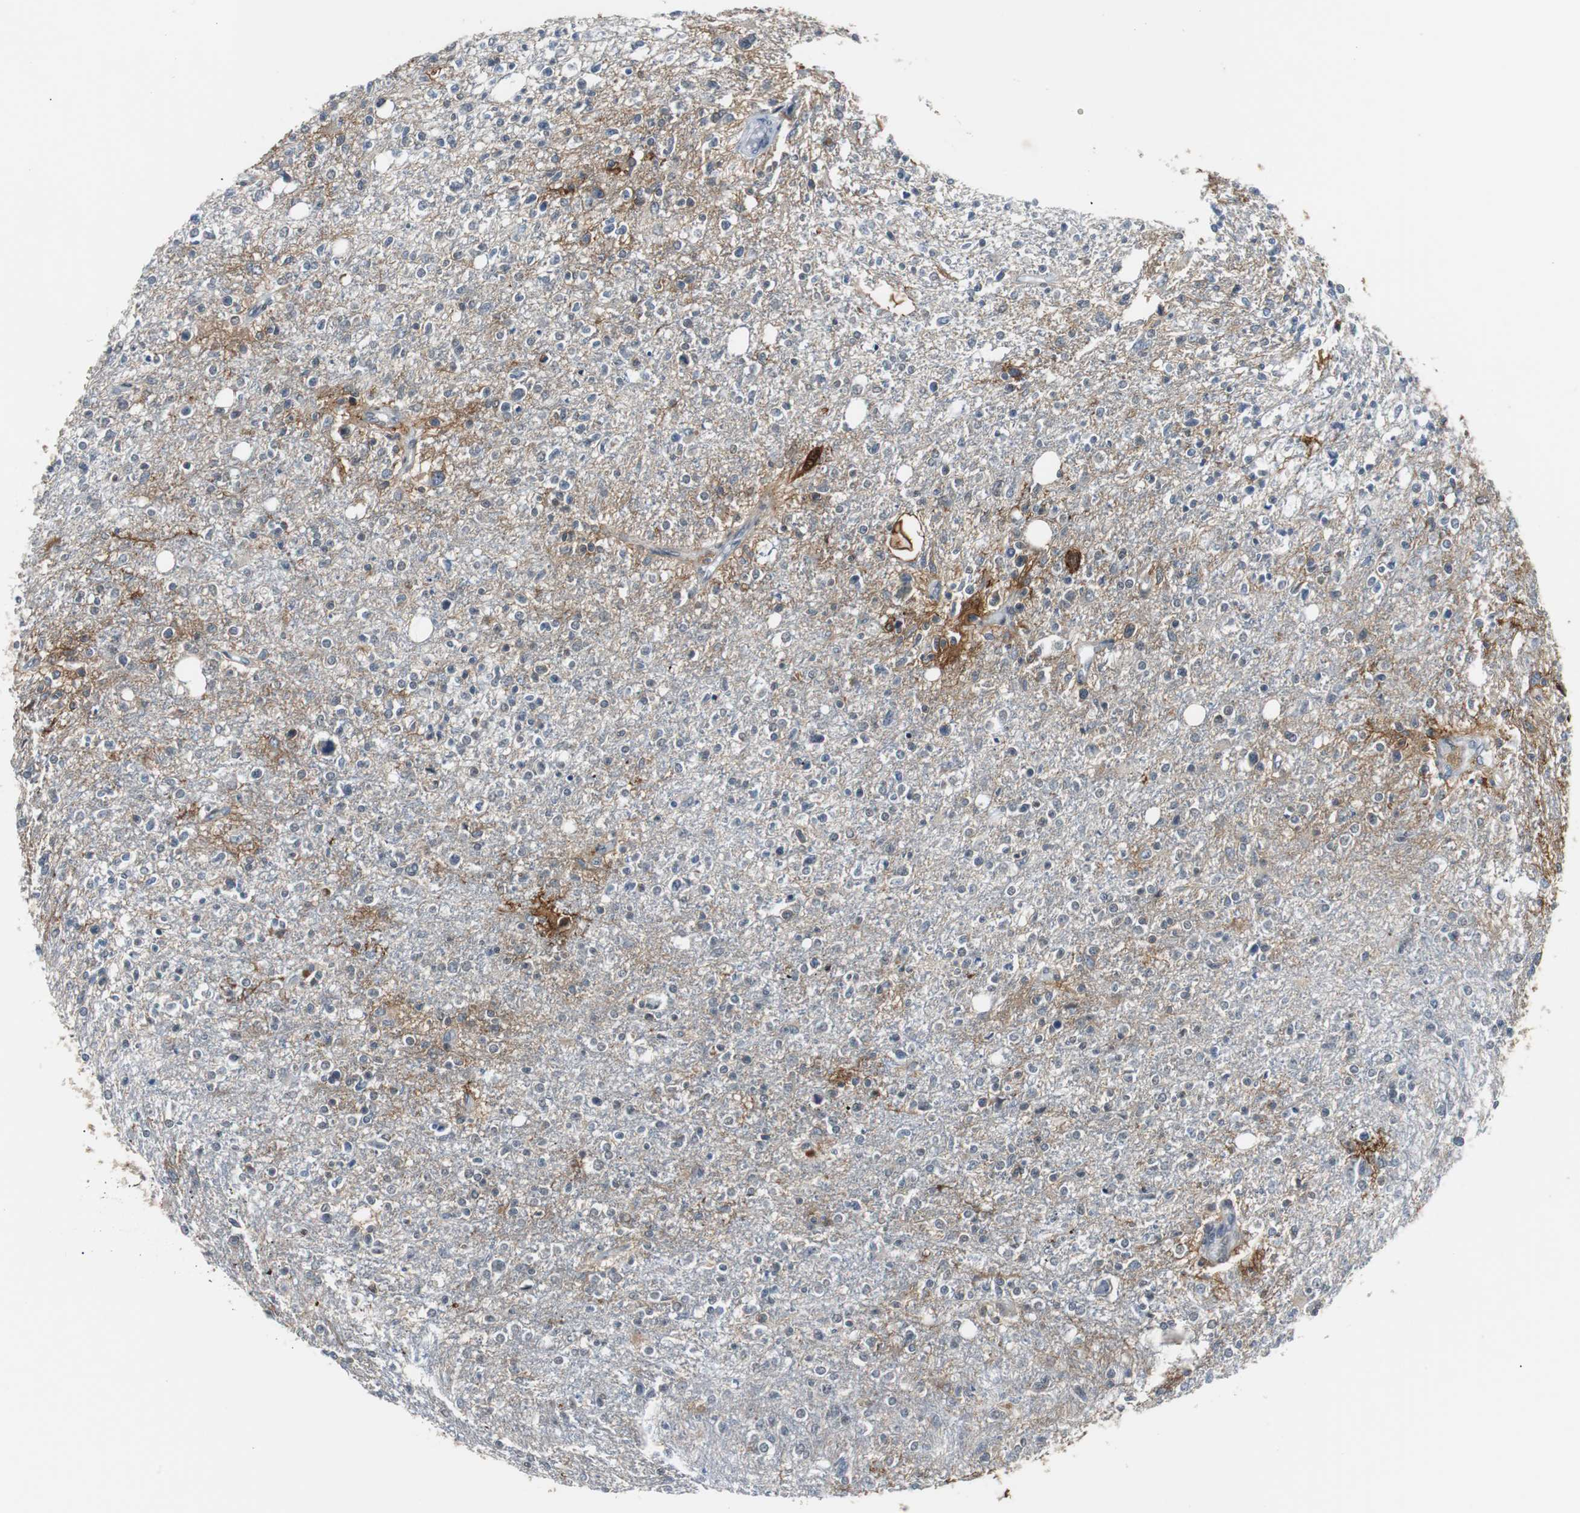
{"staining": {"intensity": "moderate", "quantity": "<25%", "location": "cytoplasmic/membranous"}, "tissue": "glioma", "cell_type": "Tumor cells", "image_type": "cancer", "snomed": [{"axis": "morphology", "description": "Glioma, malignant, High grade"}, {"axis": "topography", "description": "Cerebral cortex"}], "caption": "This is an image of immunohistochemistry staining of malignant glioma (high-grade), which shows moderate staining in the cytoplasmic/membranous of tumor cells.", "gene": "SIRT1", "patient": {"sex": "male", "age": 76}}